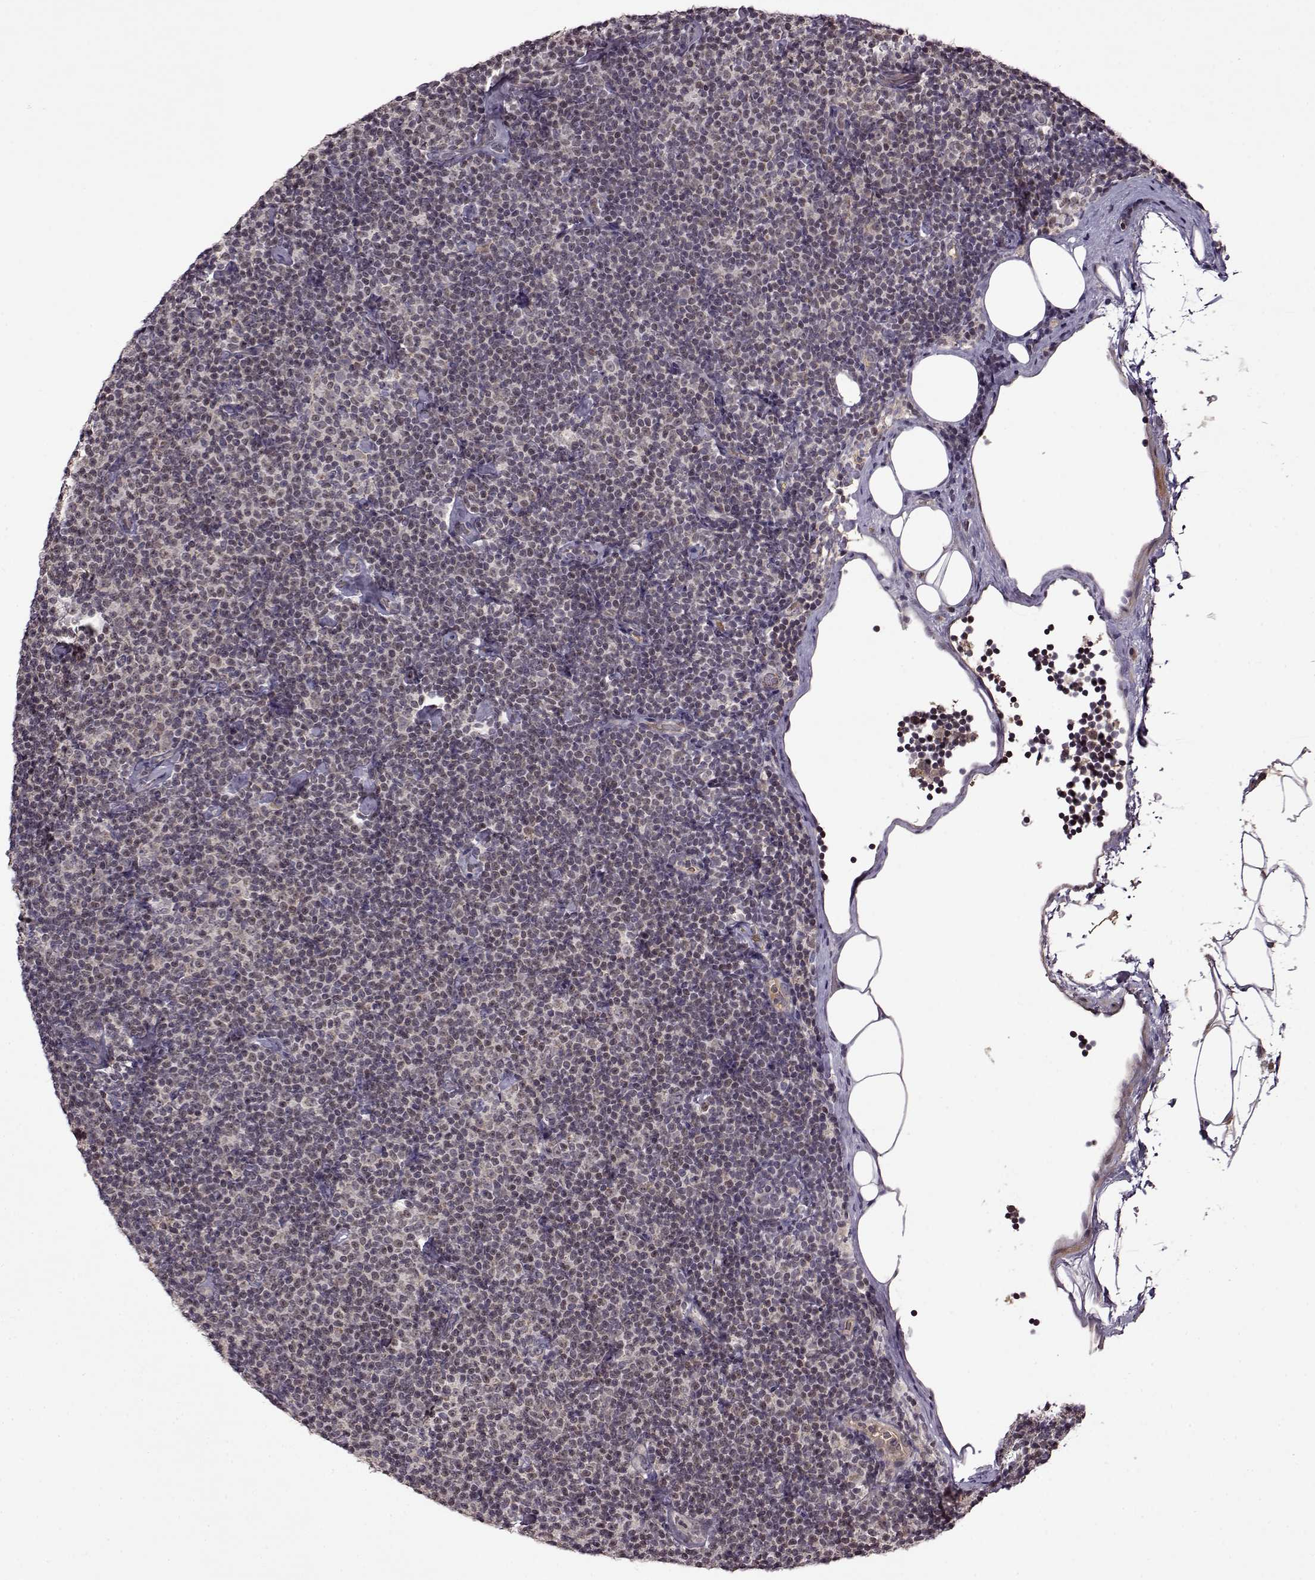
{"staining": {"intensity": "negative", "quantity": "none", "location": "none"}, "tissue": "lymphoma", "cell_type": "Tumor cells", "image_type": "cancer", "snomed": [{"axis": "morphology", "description": "Malignant lymphoma, non-Hodgkin's type, Low grade"}, {"axis": "topography", "description": "Lymph node"}], "caption": "Image shows no protein expression in tumor cells of lymphoma tissue.", "gene": "MAIP1", "patient": {"sex": "male", "age": 81}}